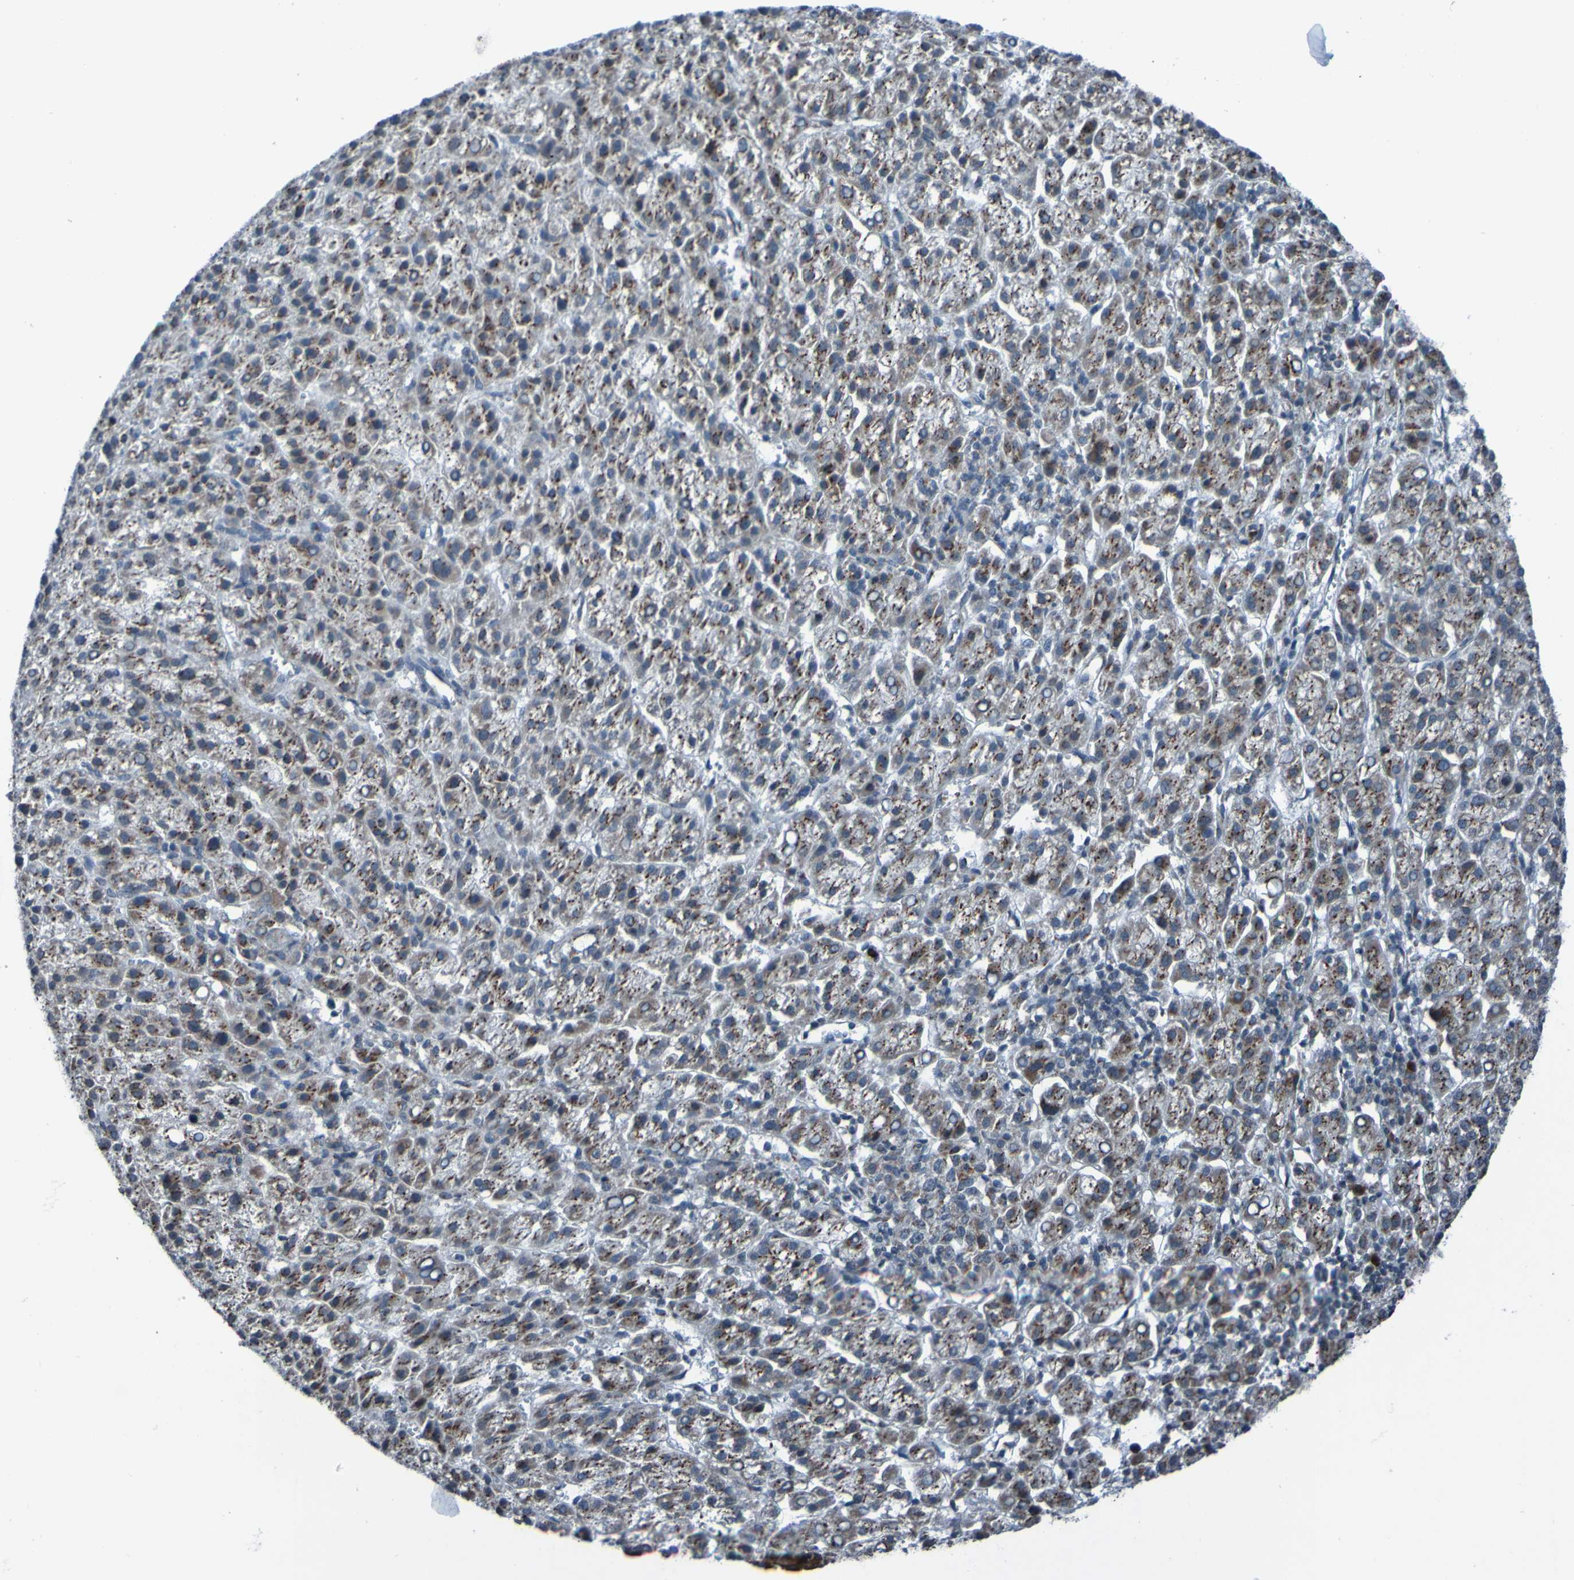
{"staining": {"intensity": "moderate", "quantity": "25%-75%", "location": "cytoplasmic/membranous"}, "tissue": "liver cancer", "cell_type": "Tumor cells", "image_type": "cancer", "snomed": [{"axis": "morphology", "description": "Carcinoma, Hepatocellular, NOS"}, {"axis": "topography", "description": "Liver"}], "caption": "Immunohistochemistry (IHC) of liver hepatocellular carcinoma displays medium levels of moderate cytoplasmic/membranous expression in about 25%-75% of tumor cells.", "gene": "UNG", "patient": {"sex": "female", "age": 58}}